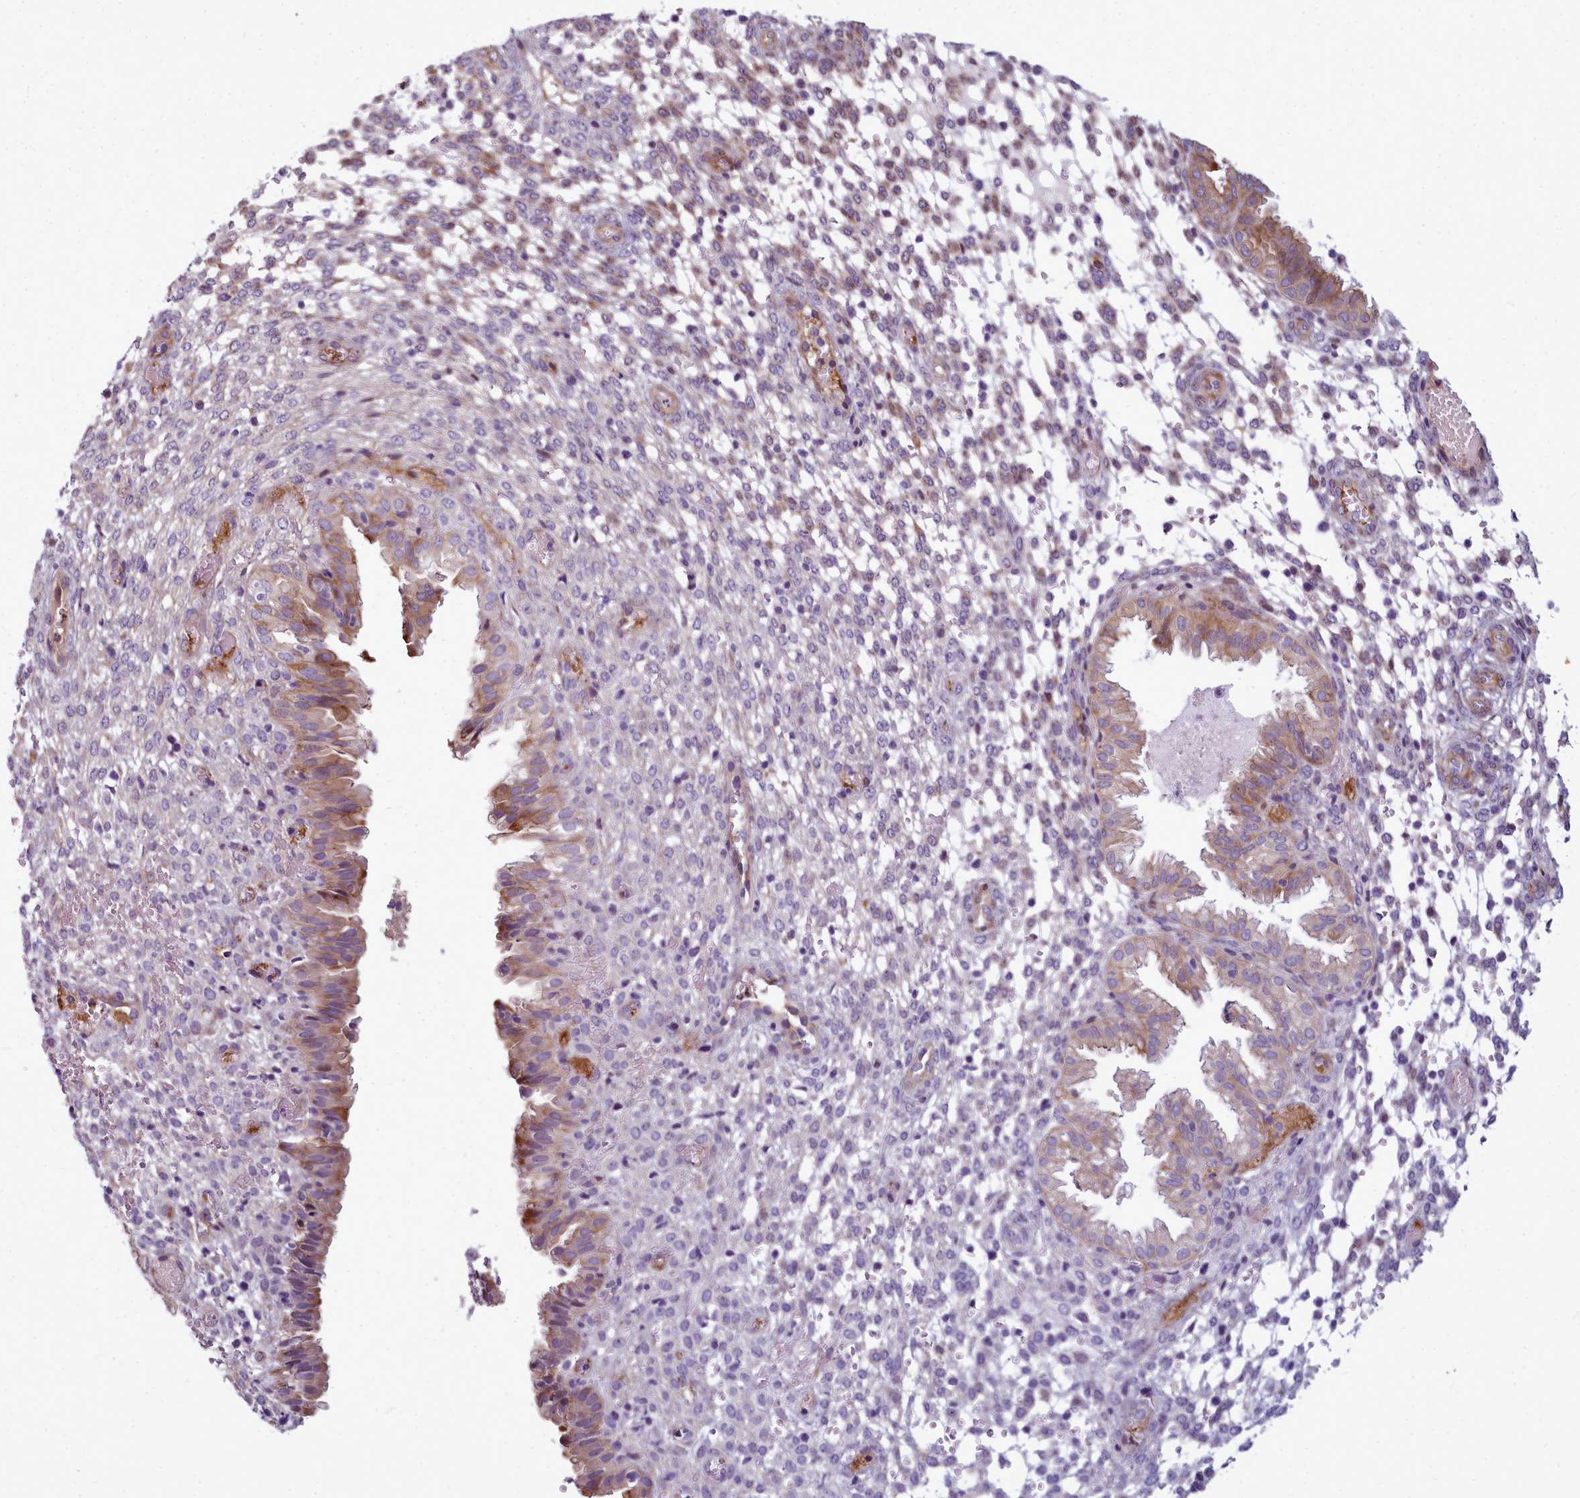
{"staining": {"intensity": "negative", "quantity": "none", "location": "none"}, "tissue": "endometrium", "cell_type": "Cells in endometrial stroma", "image_type": "normal", "snomed": [{"axis": "morphology", "description": "Normal tissue, NOS"}, {"axis": "topography", "description": "Endometrium"}], "caption": "Immunohistochemistry (IHC) image of normal endometrium: endometrium stained with DAB (3,3'-diaminobenzidine) demonstrates no significant protein positivity in cells in endometrial stroma. The staining is performed using DAB brown chromogen with nuclei counter-stained in using hematoxylin.", "gene": "TTC5", "patient": {"sex": "female", "age": 33}}